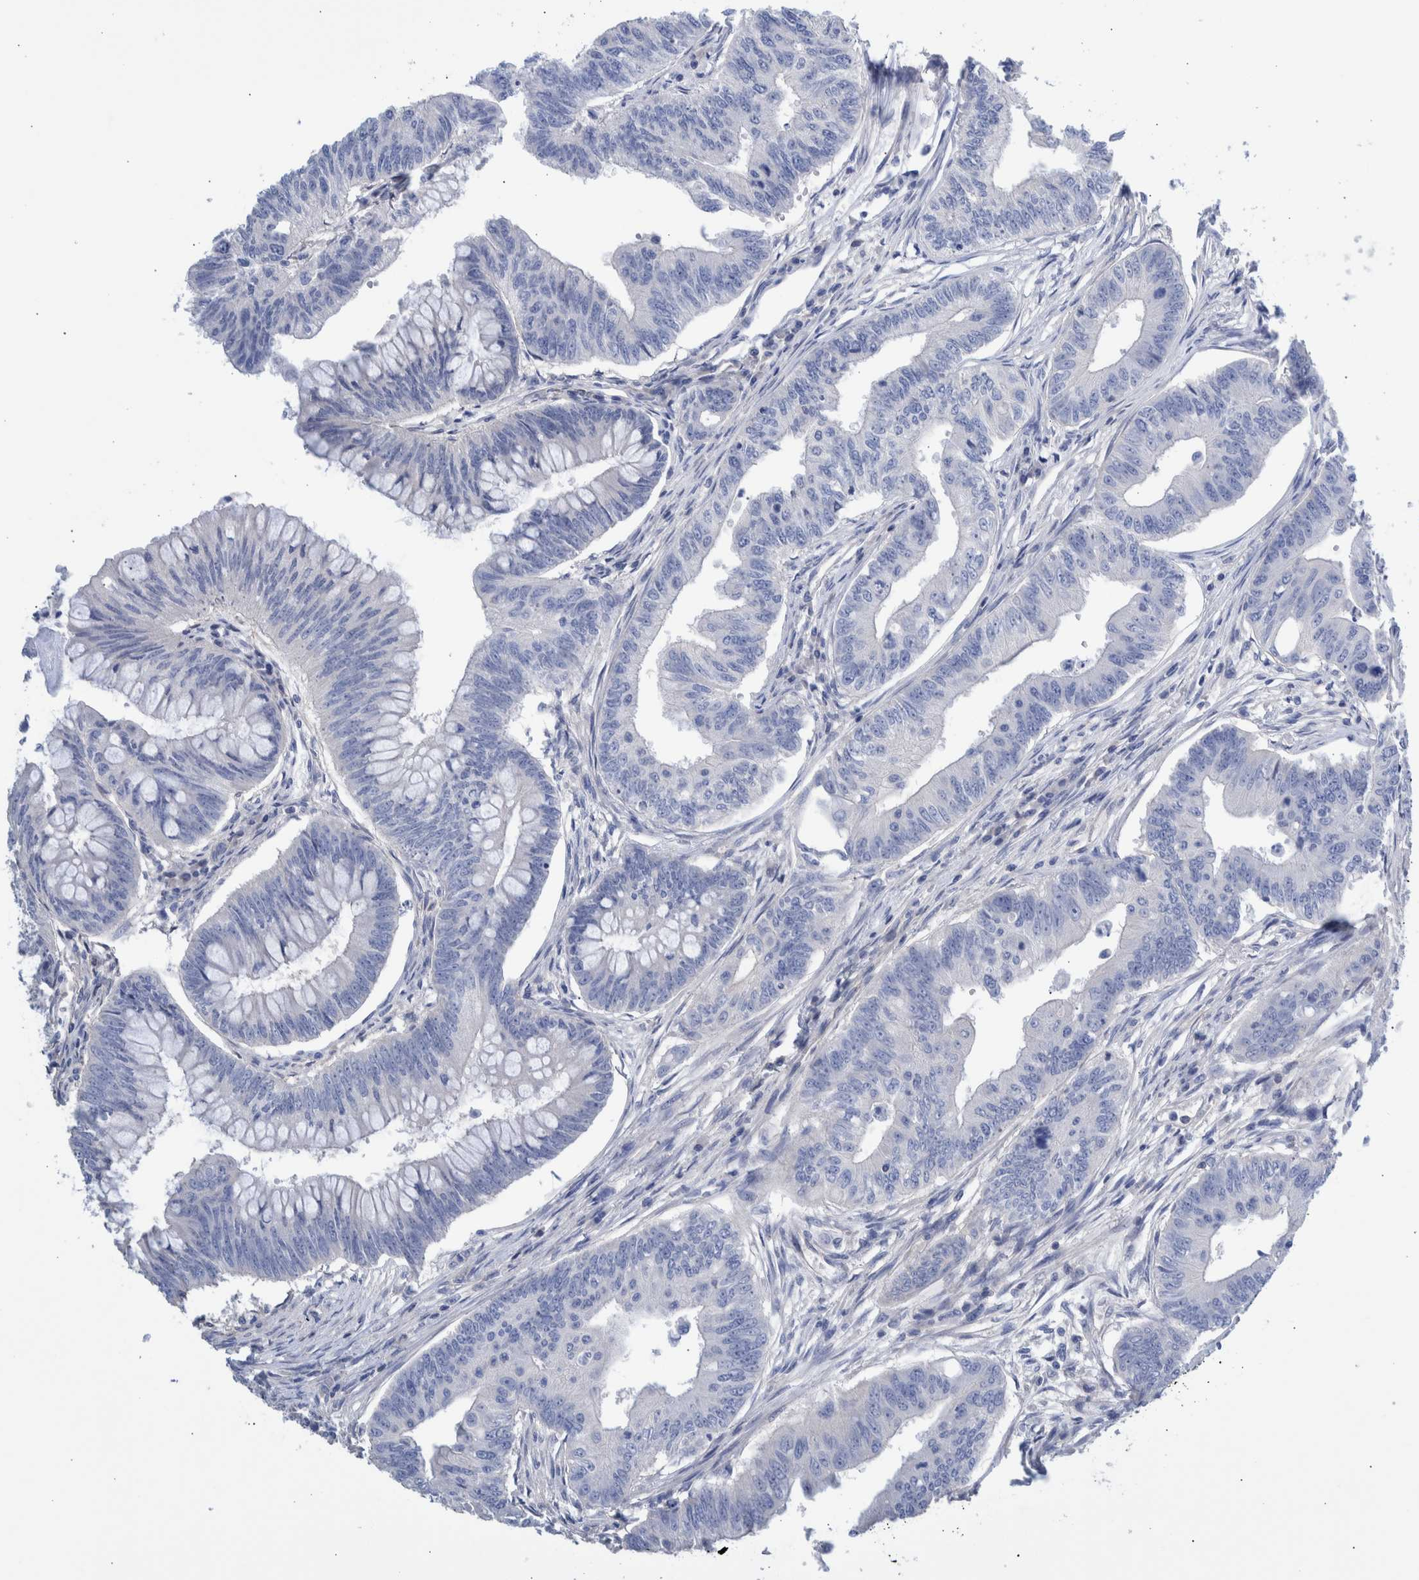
{"staining": {"intensity": "negative", "quantity": "none", "location": "none"}, "tissue": "colorectal cancer", "cell_type": "Tumor cells", "image_type": "cancer", "snomed": [{"axis": "morphology", "description": "Adenoma, NOS"}, {"axis": "morphology", "description": "Adenocarcinoma, NOS"}, {"axis": "topography", "description": "Colon"}], "caption": "This micrograph is of colorectal cancer (adenoma) stained with IHC to label a protein in brown with the nuclei are counter-stained blue. There is no positivity in tumor cells. Brightfield microscopy of immunohistochemistry (IHC) stained with DAB (3,3'-diaminobenzidine) (brown) and hematoxylin (blue), captured at high magnification.", "gene": "PPP3CC", "patient": {"sex": "male", "age": 79}}